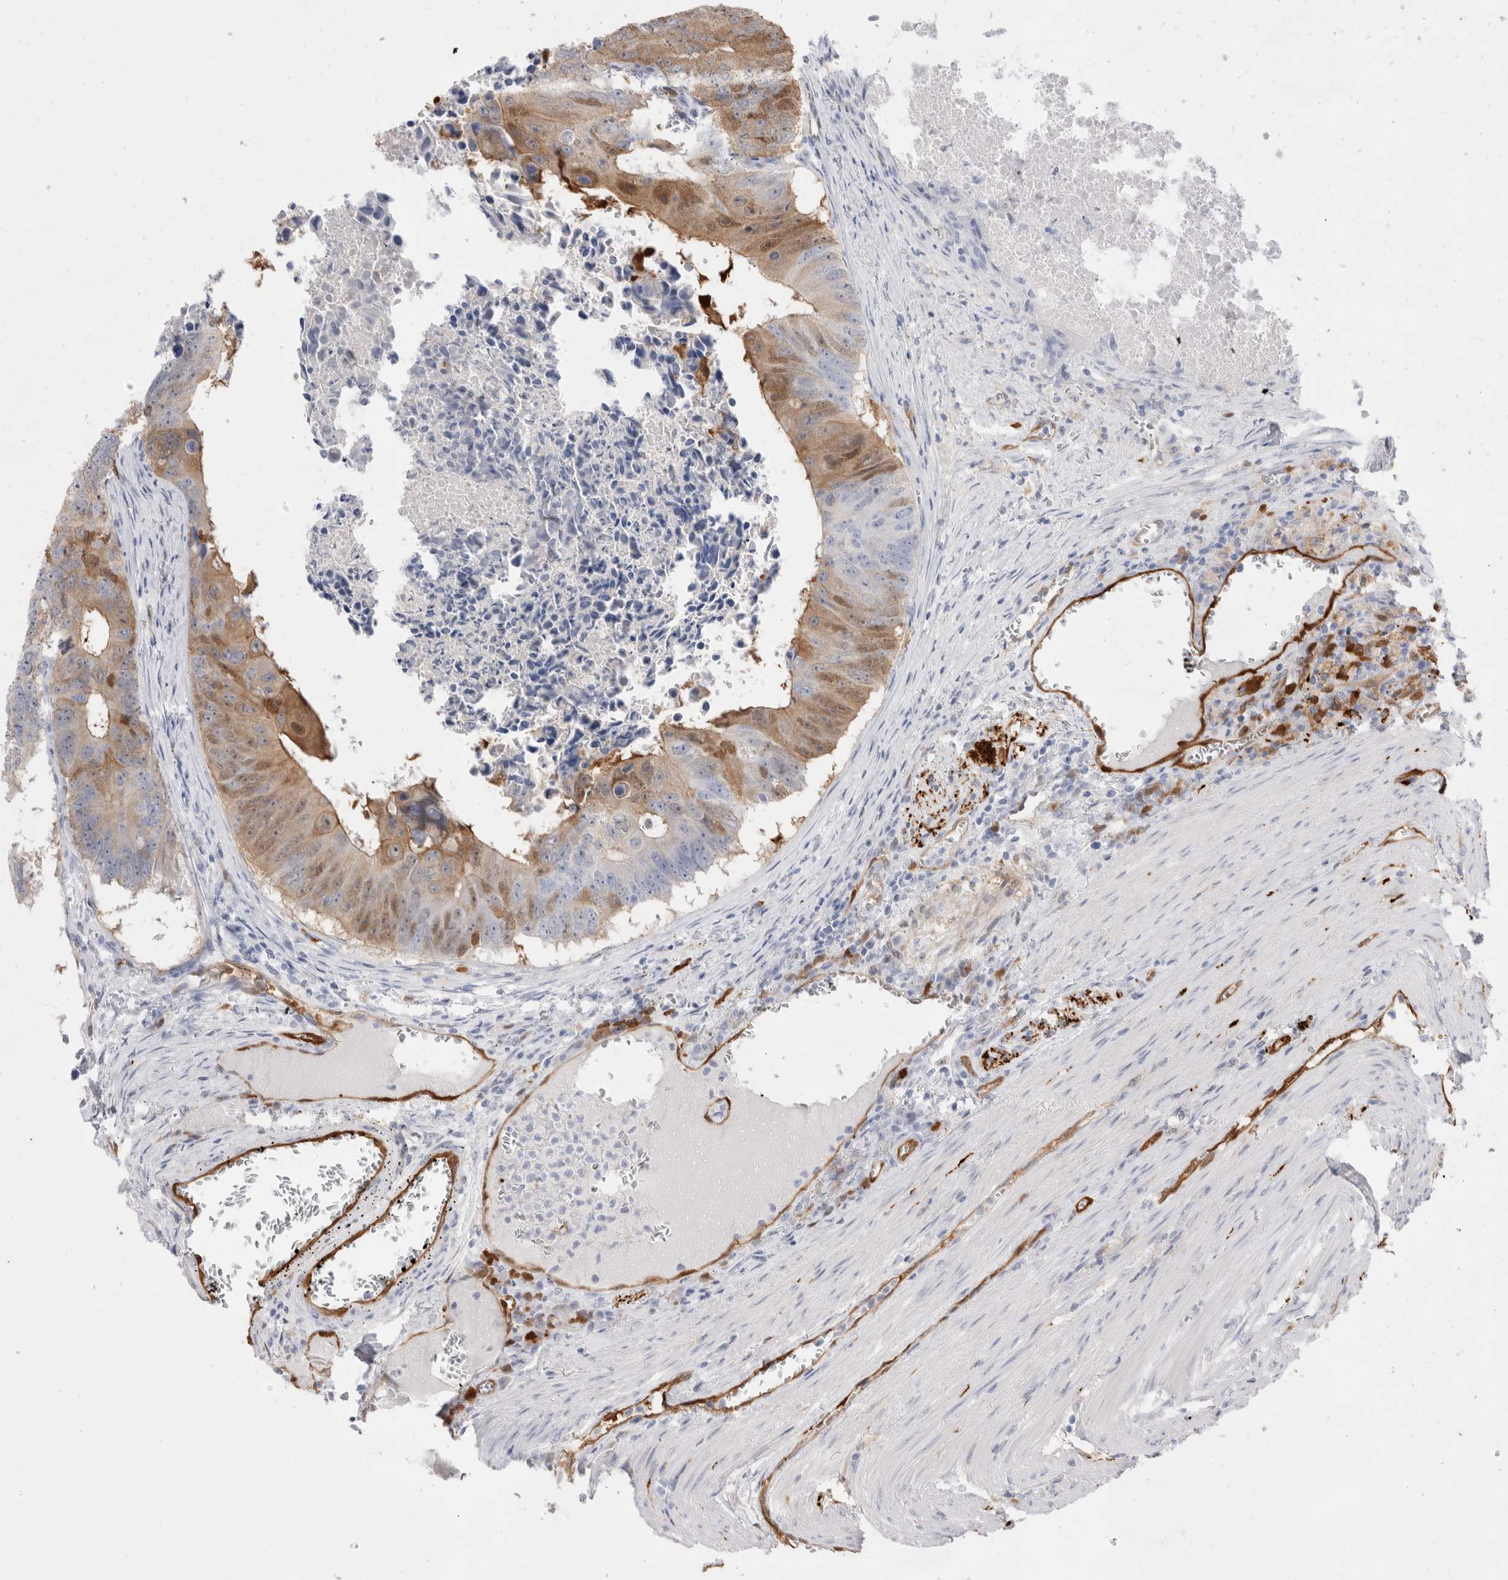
{"staining": {"intensity": "strong", "quantity": "25%-75%", "location": "cytoplasmic/membranous"}, "tissue": "colorectal cancer", "cell_type": "Tumor cells", "image_type": "cancer", "snomed": [{"axis": "morphology", "description": "Adenocarcinoma, NOS"}, {"axis": "topography", "description": "Colon"}], "caption": "Tumor cells demonstrate high levels of strong cytoplasmic/membranous staining in about 25%-75% of cells in human colorectal cancer (adenocarcinoma).", "gene": "NAPEPLD", "patient": {"sex": "male", "age": 87}}